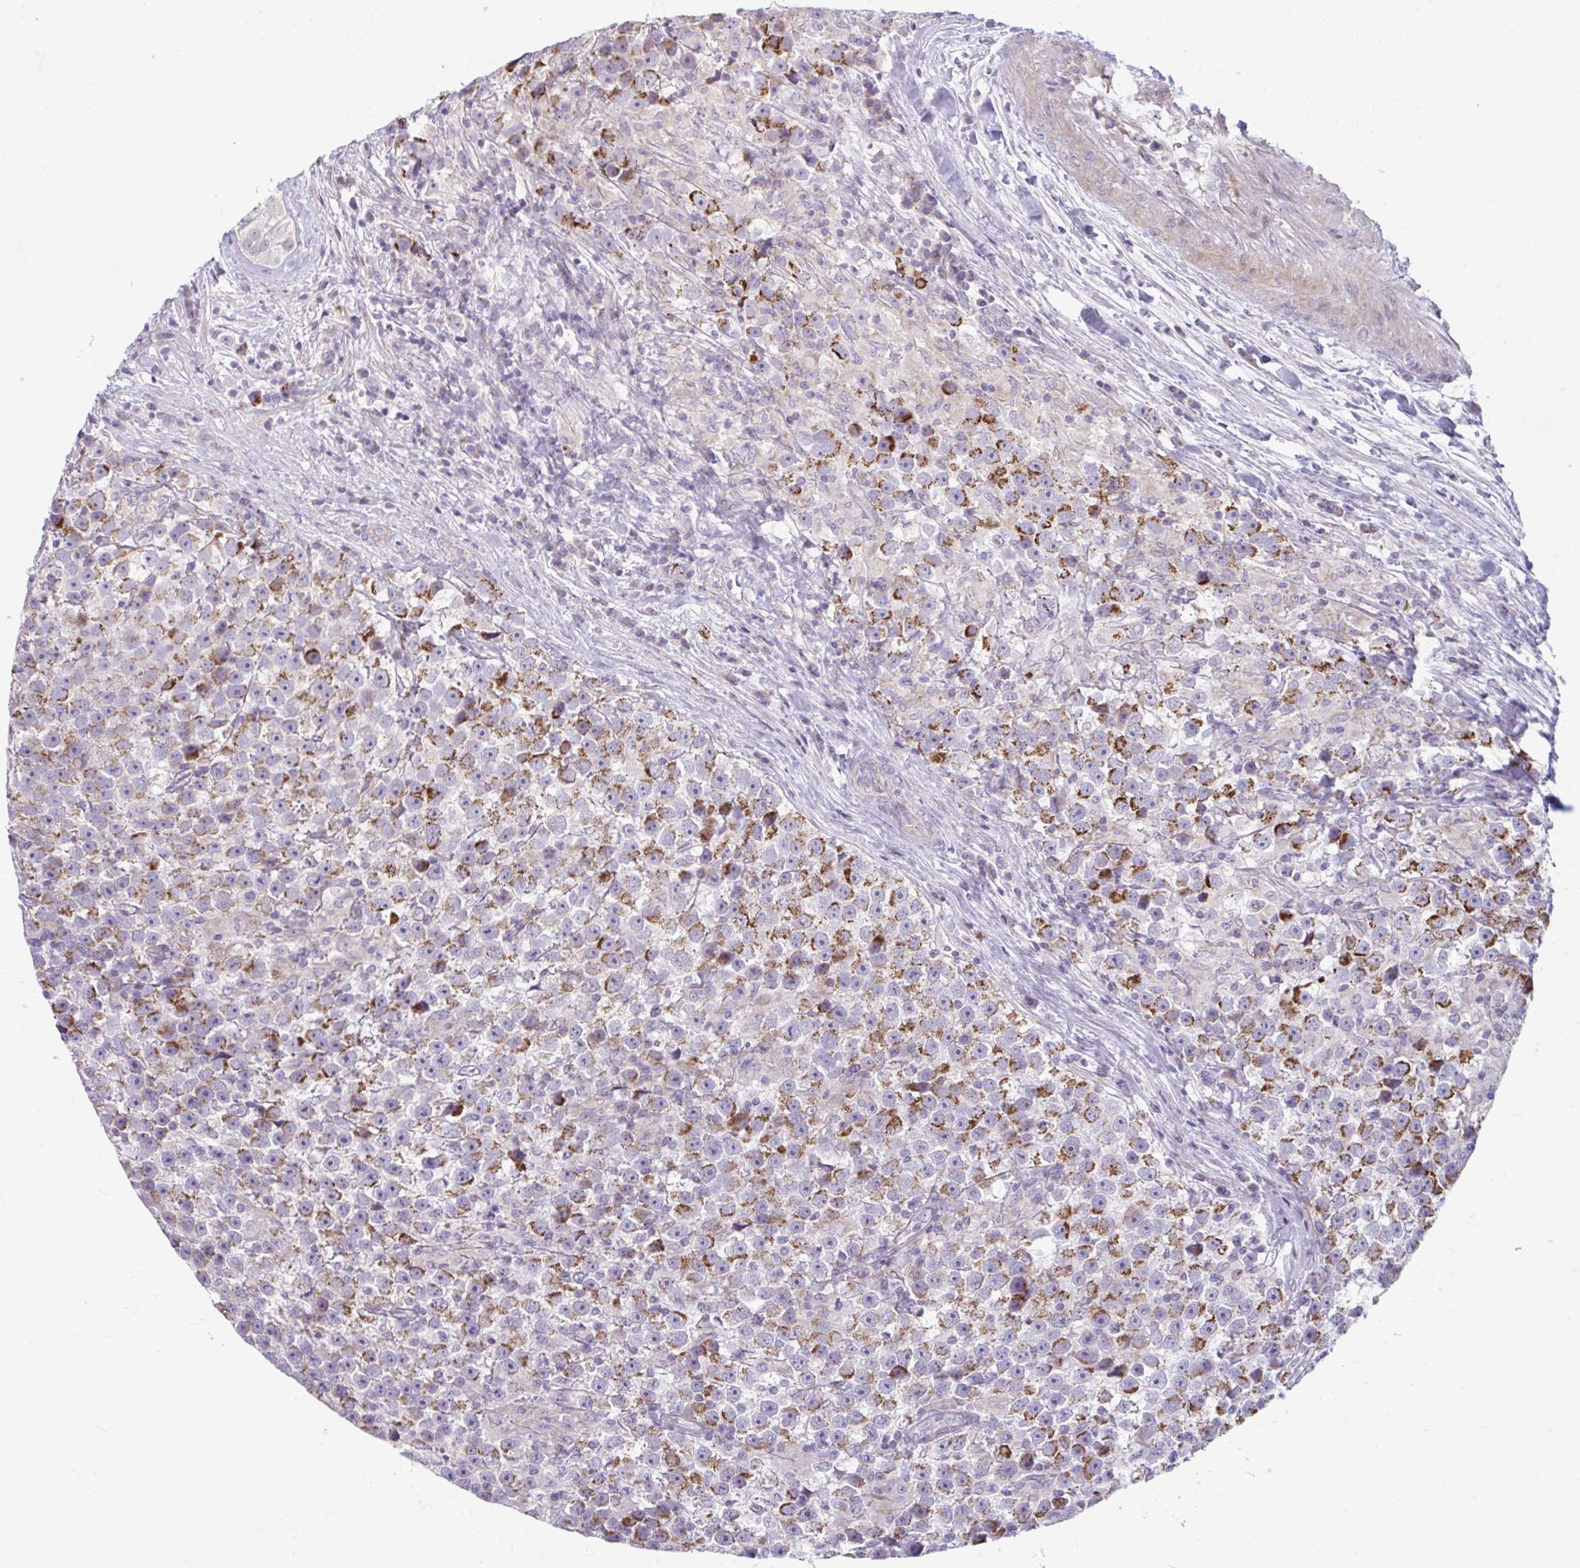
{"staining": {"intensity": "strong", "quantity": "25%-75%", "location": "cytoplasmic/membranous"}, "tissue": "testis cancer", "cell_type": "Tumor cells", "image_type": "cancer", "snomed": [{"axis": "morphology", "description": "Seminoma, NOS"}, {"axis": "topography", "description": "Testis"}], "caption": "Immunohistochemical staining of human testis cancer displays strong cytoplasmic/membranous protein positivity in about 25%-75% of tumor cells.", "gene": "MSMO1", "patient": {"sex": "male", "age": 31}}